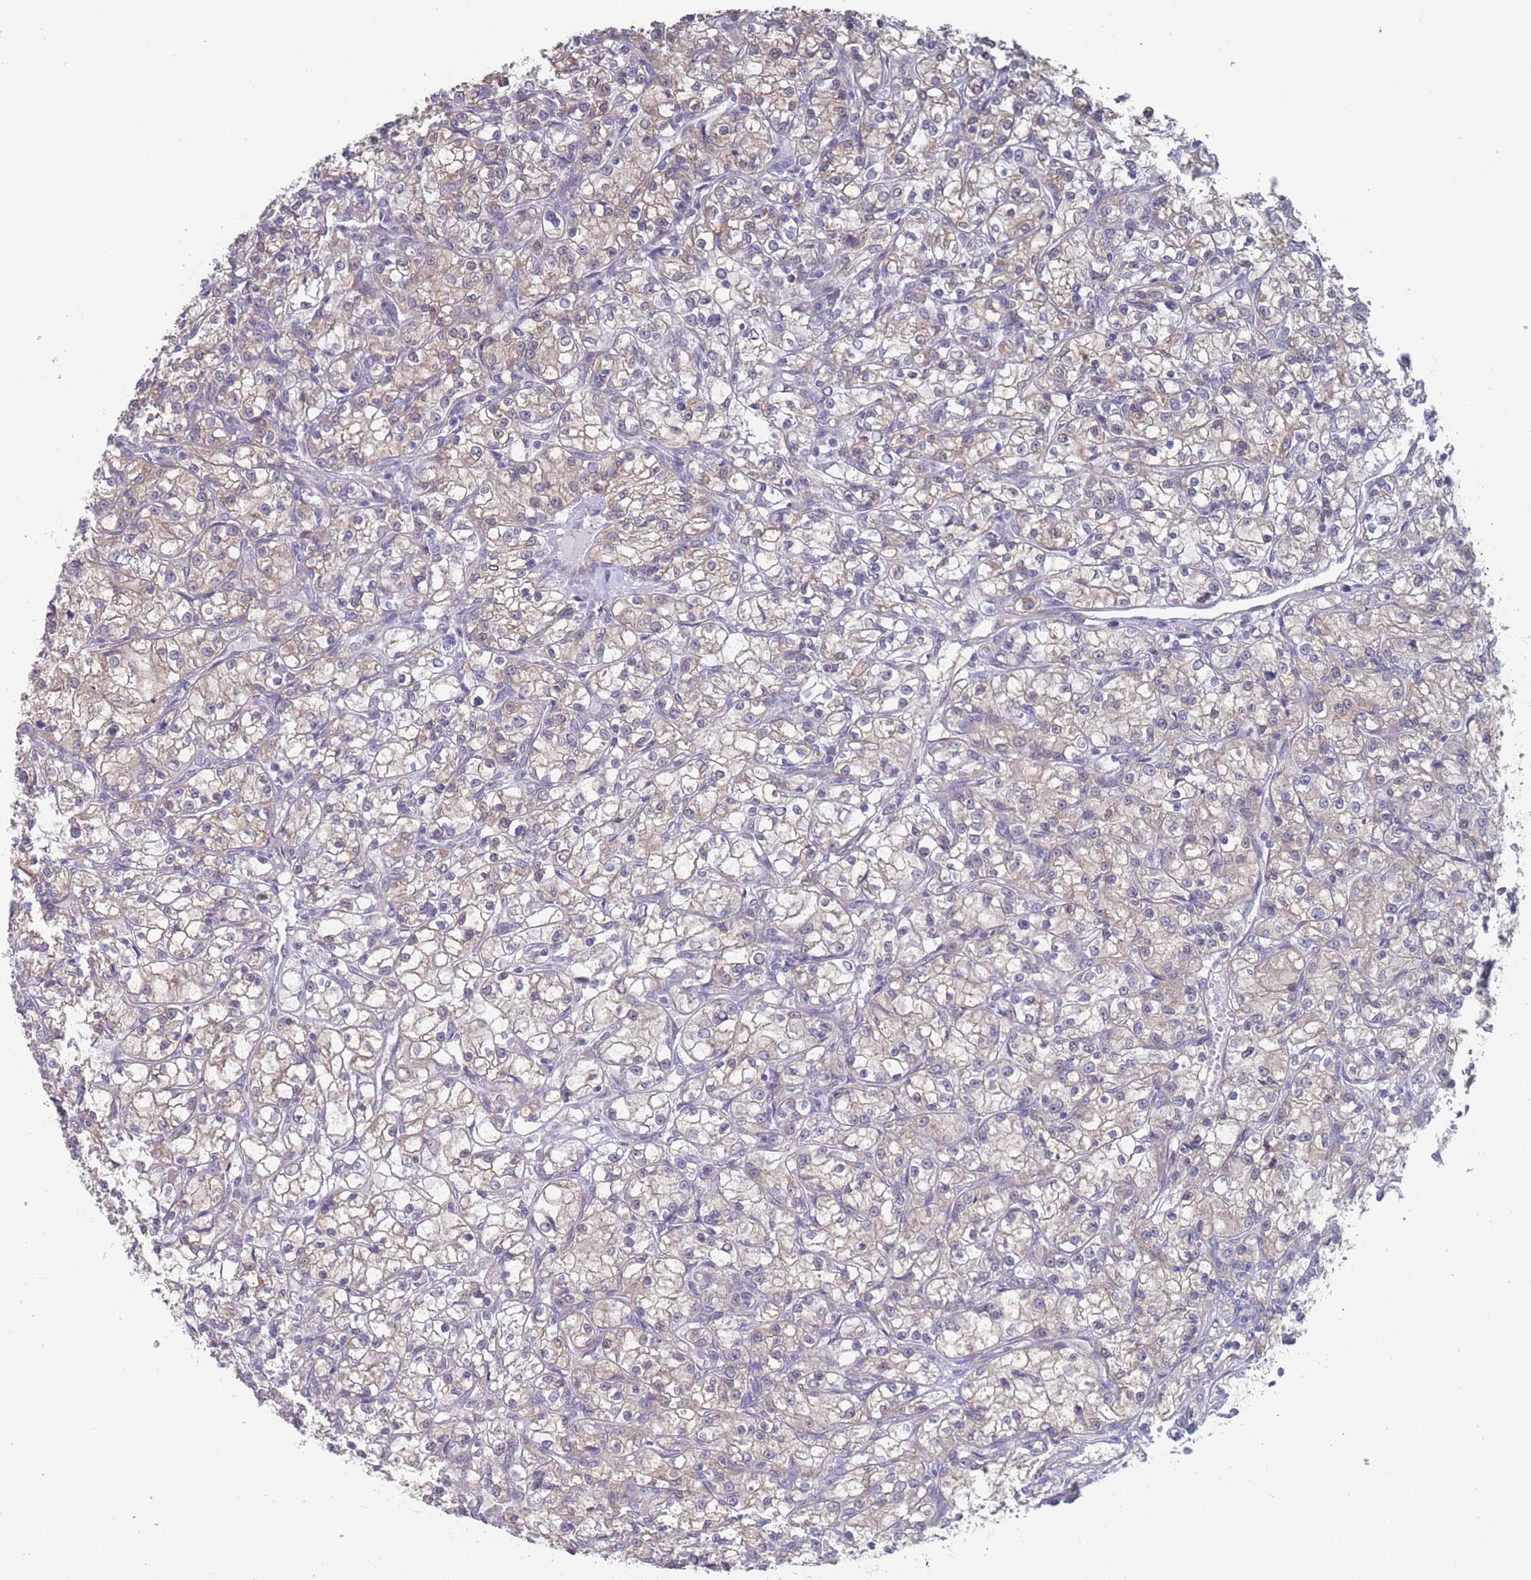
{"staining": {"intensity": "weak", "quantity": "<25%", "location": "cytoplasmic/membranous"}, "tissue": "renal cancer", "cell_type": "Tumor cells", "image_type": "cancer", "snomed": [{"axis": "morphology", "description": "Adenocarcinoma, NOS"}, {"axis": "topography", "description": "Kidney"}], "caption": "This photomicrograph is of adenocarcinoma (renal) stained with immunohistochemistry (IHC) to label a protein in brown with the nuclei are counter-stained blue. There is no staining in tumor cells.", "gene": "SLC1A6", "patient": {"sex": "female", "age": 59}}